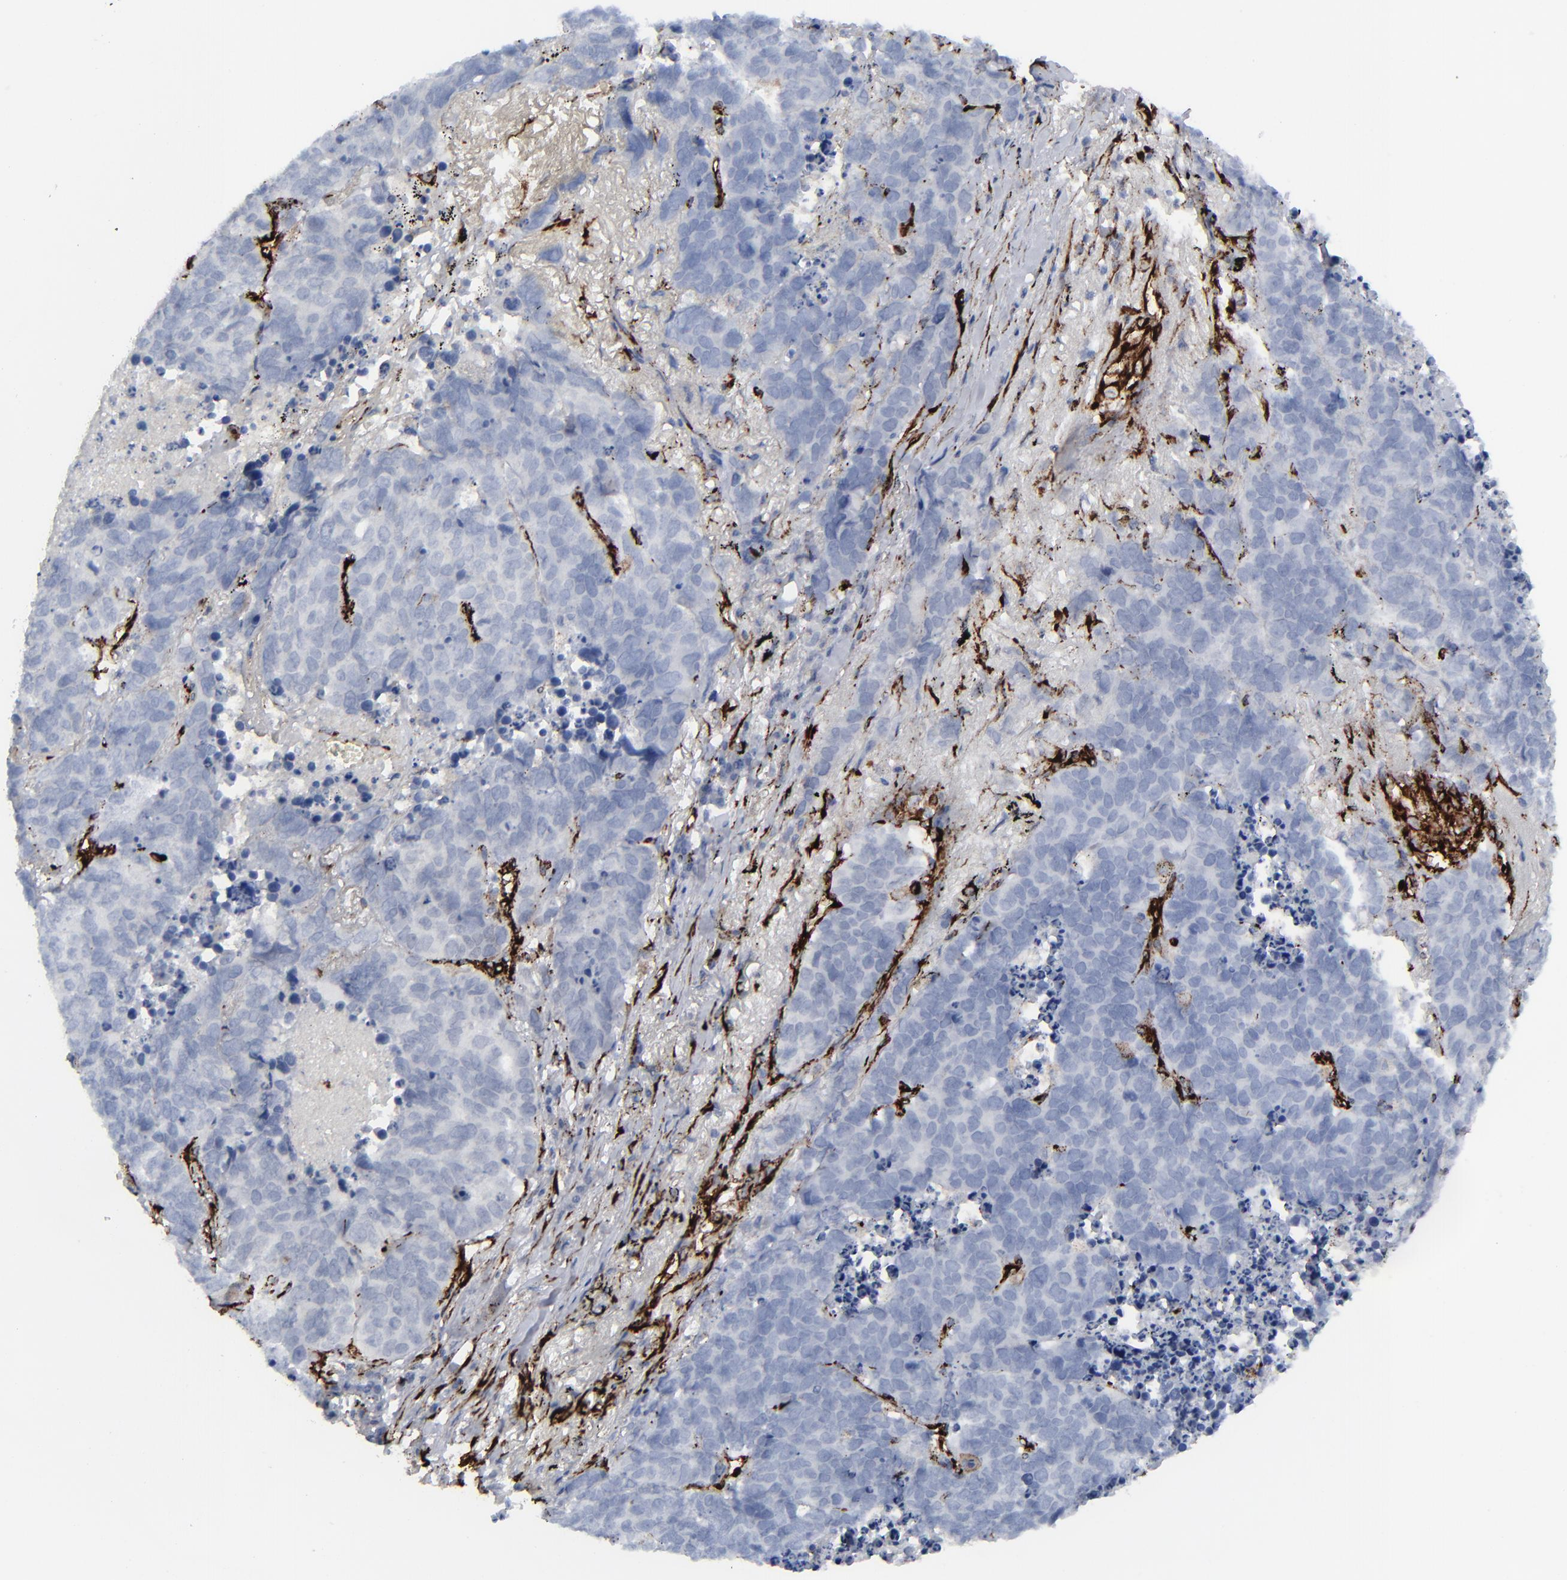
{"staining": {"intensity": "negative", "quantity": "none", "location": "none"}, "tissue": "lung cancer", "cell_type": "Tumor cells", "image_type": "cancer", "snomed": [{"axis": "morphology", "description": "Carcinoid, malignant, NOS"}, {"axis": "topography", "description": "Lung"}], "caption": "Image shows no protein positivity in tumor cells of lung malignant carcinoid tissue.", "gene": "SPARC", "patient": {"sex": "male", "age": 60}}